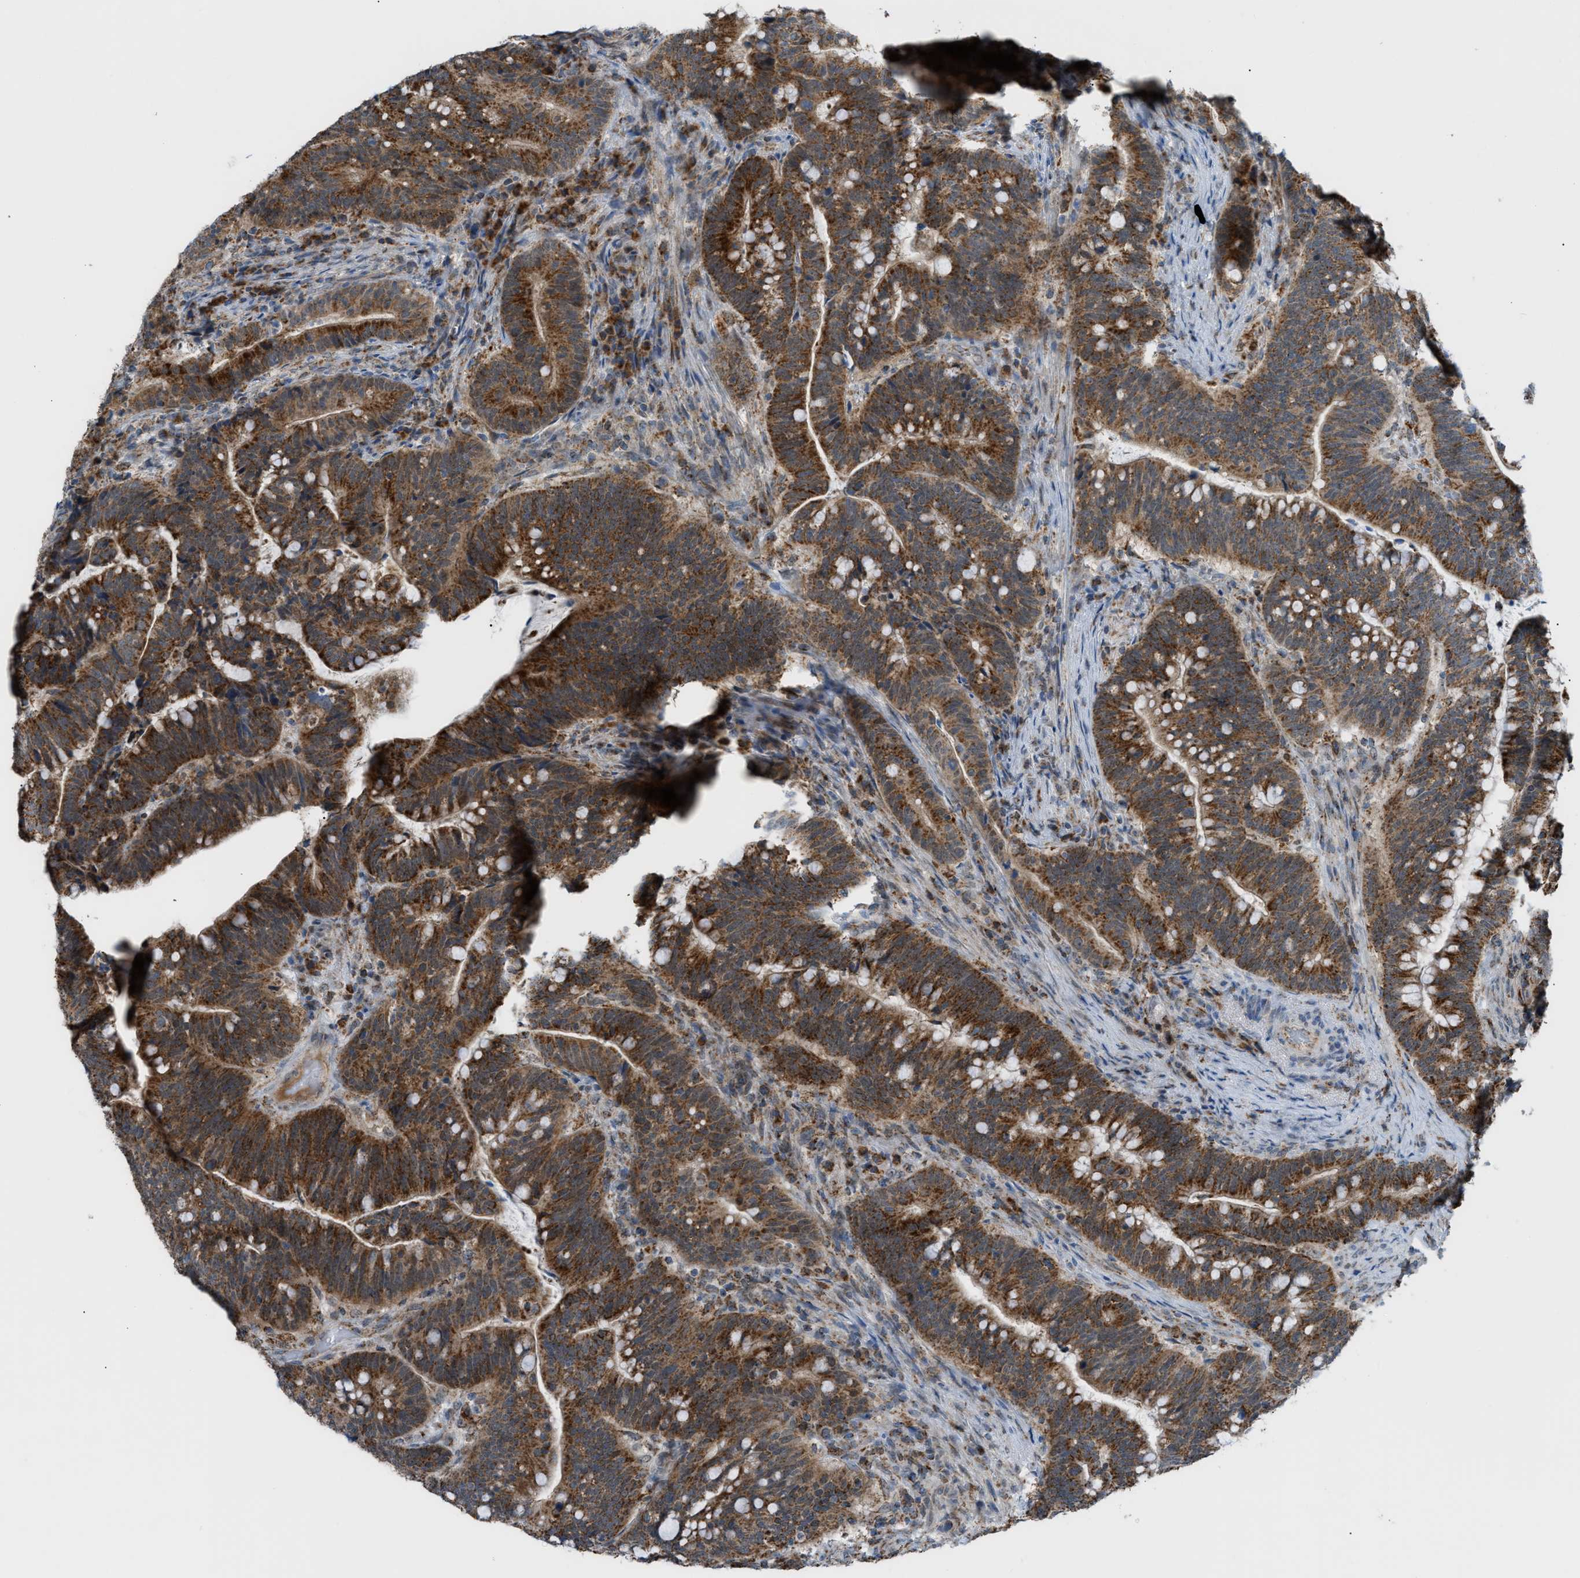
{"staining": {"intensity": "strong", "quantity": ">75%", "location": "cytoplasmic/membranous"}, "tissue": "colorectal cancer", "cell_type": "Tumor cells", "image_type": "cancer", "snomed": [{"axis": "morphology", "description": "Normal tissue, NOS"}, {"axis": "morphology", "description": "Adenocarcinoma, NOS"}, {"axis": "topography", "description": "Colon"}], "caption": "Immunohistochemical staining of human colorectal cancer (adenocarcinoma) shows strong cytoplasmic/membranous protein expression in approximately >75% of tumor cells. (DAB = brown stain, brightfield microscopy at high magnification).", "gene": "SRM", "patient": {"sex": "female", "age": 66}}